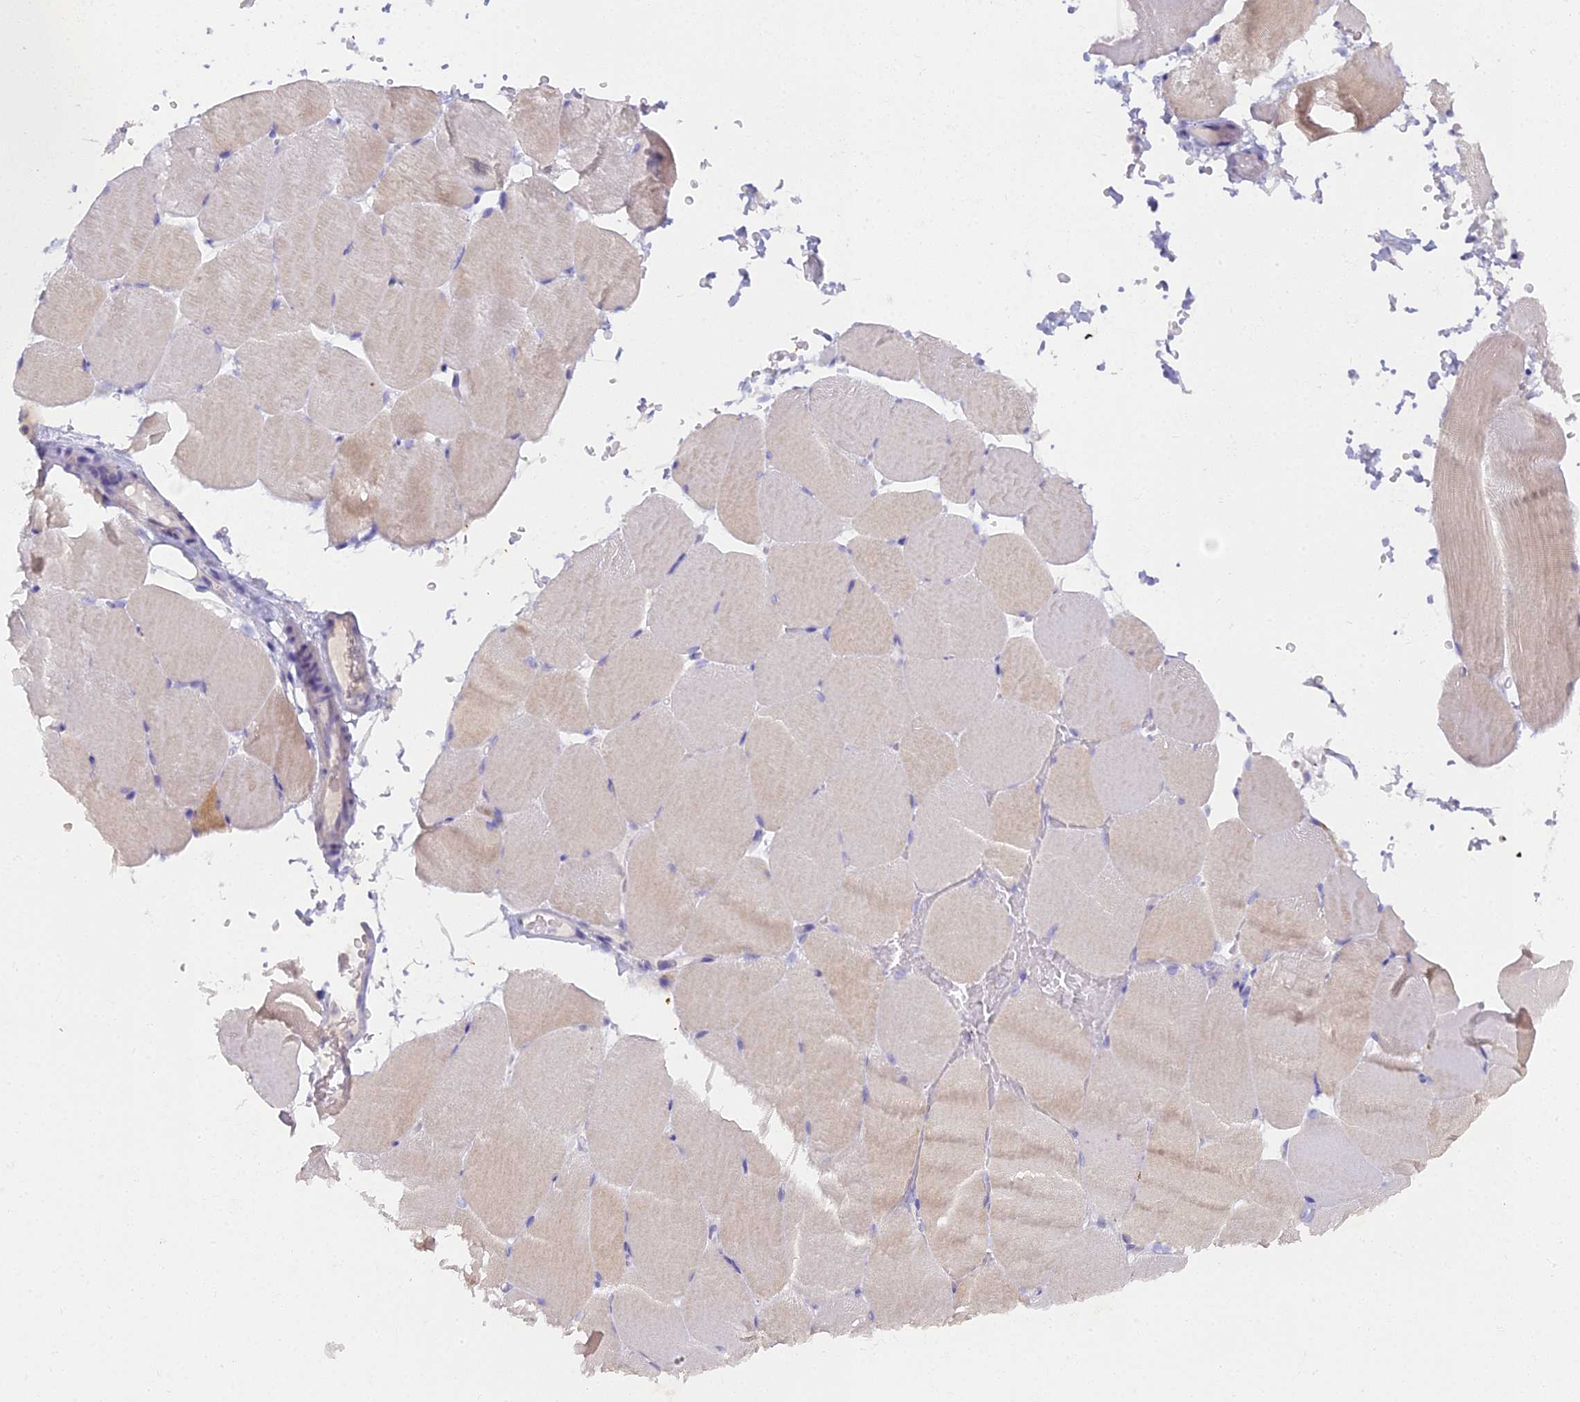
{"staining": {"intensity": "weak", "quantity": "<25%", "location": "cytoplasmic/membranous"}, "tissue": "skeletal muscle", "cell_type": "Myocytes", "image_type": "normal", "snomed": [{"axis": "morphology", "description": "Normal tissue, NOS"}, {"axis": "topography", "description": "Skeletal muscle"}, {"axis": "topography", "description": "Parathyroid gland"}], "caption": "IHC histopathology image of benign human skeletal muscle stained for a protein (brown), which shows no staining in myocytes. (DAB immunohistochemistry with hematoxylin counter stain).", "gene": "BLNK", "patient": {"sex": "female", "age": 37}}